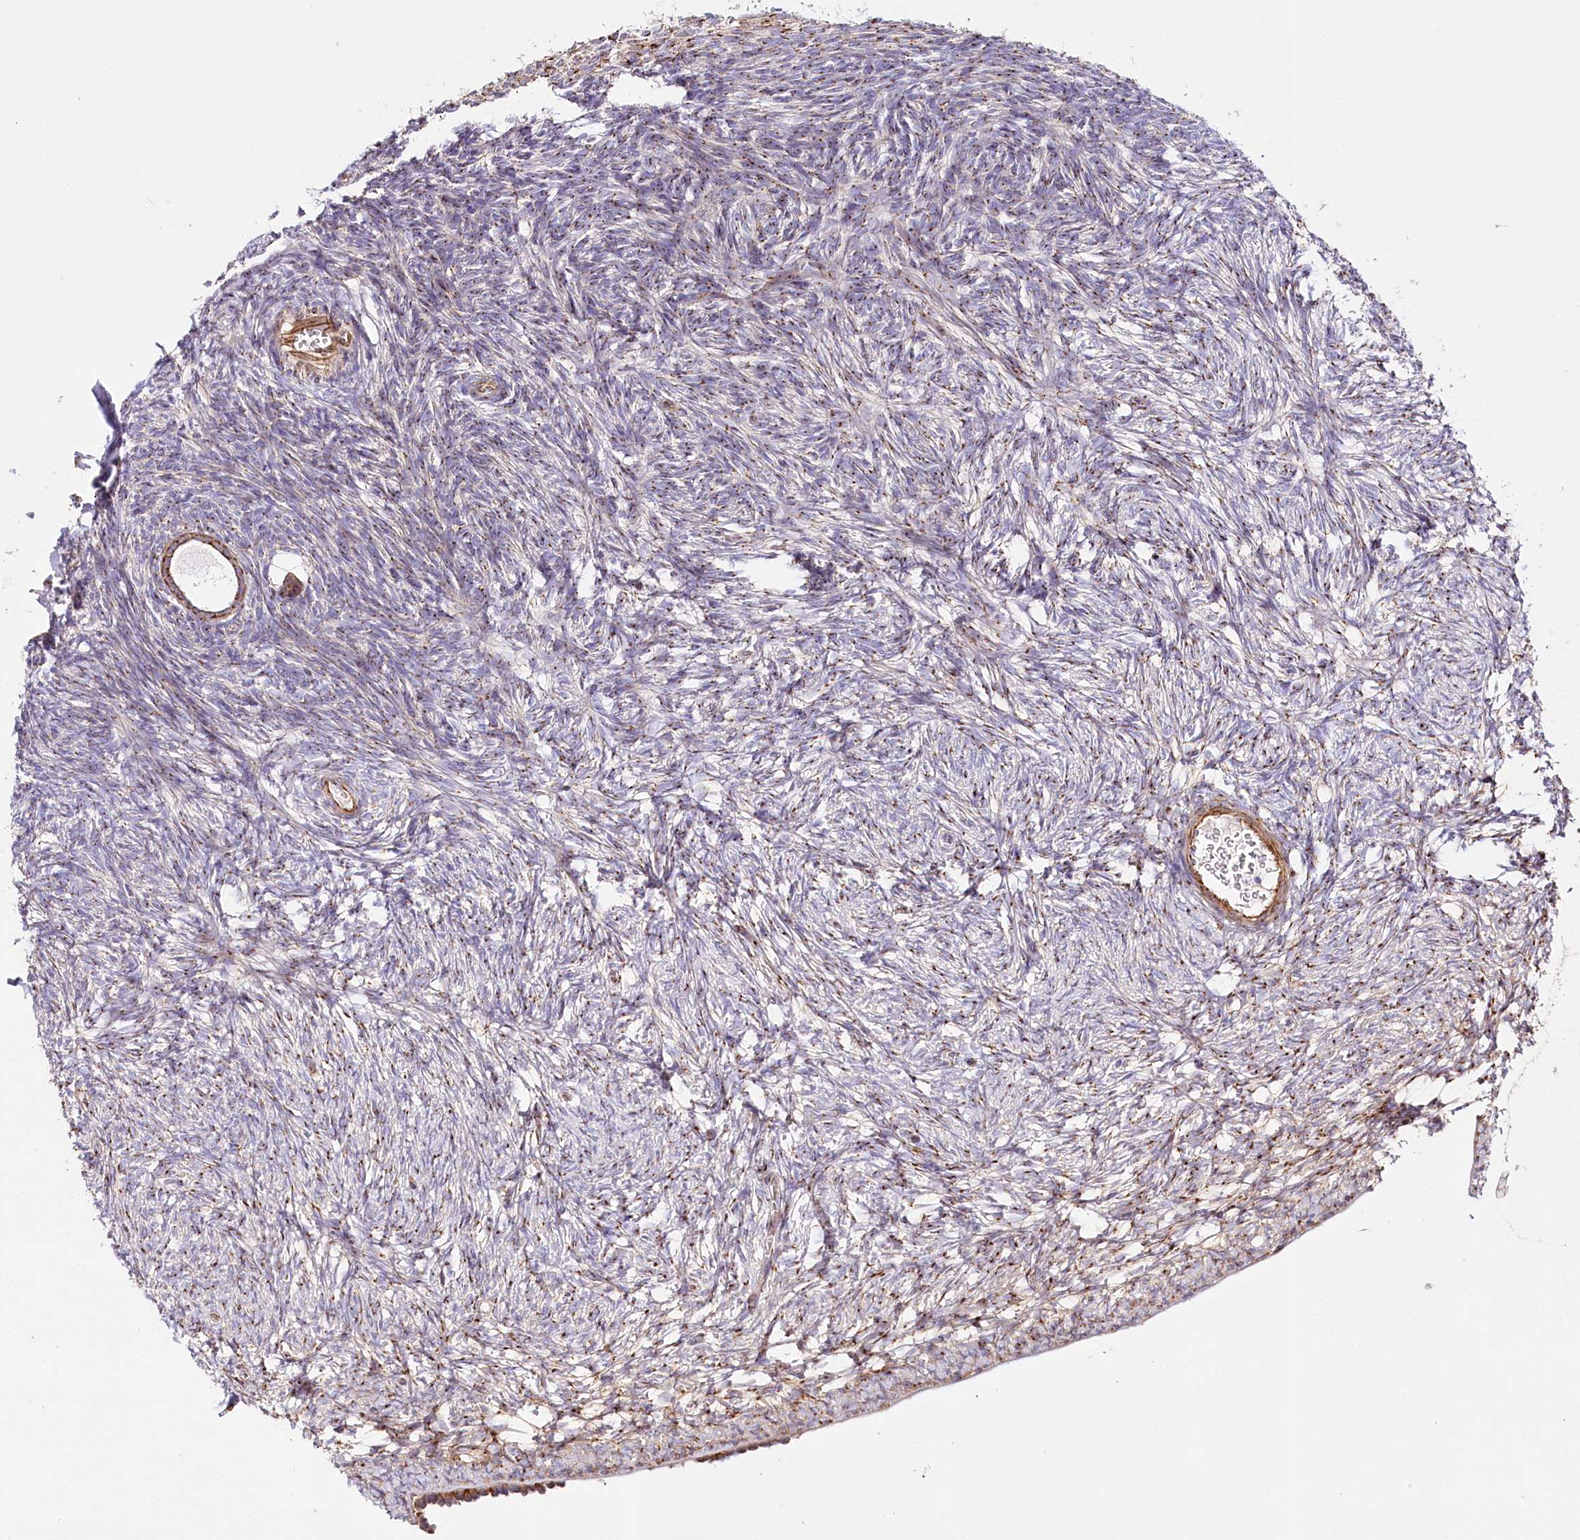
{"staining": {"intensity": "moderate", "quantity": ">75%", "location": "cytoplasmic/membranous"}, "tissue": "ovary", "cell_type": "Follicle cells", "image_type": "normal", "snomed": [{"axis": "morphology", "description": "Normal tissue, NOS"}, {"axis": "topography", "description": "Ovary"}], "caption": "DAB immunohistochemical staining of unremarkable human ovary exhibits moderate cytoplasmic/membranous protein expression in approximately >75% of follicle cells. The staining is performed using DAB (3,3'-diaminobenzidine) brown chromogen to label protein expression. The nuclei are counter-stained blue using hematoxylin.", "gene": "ABRAXAS2", "patient": {"sex": "female", "age": 34}}